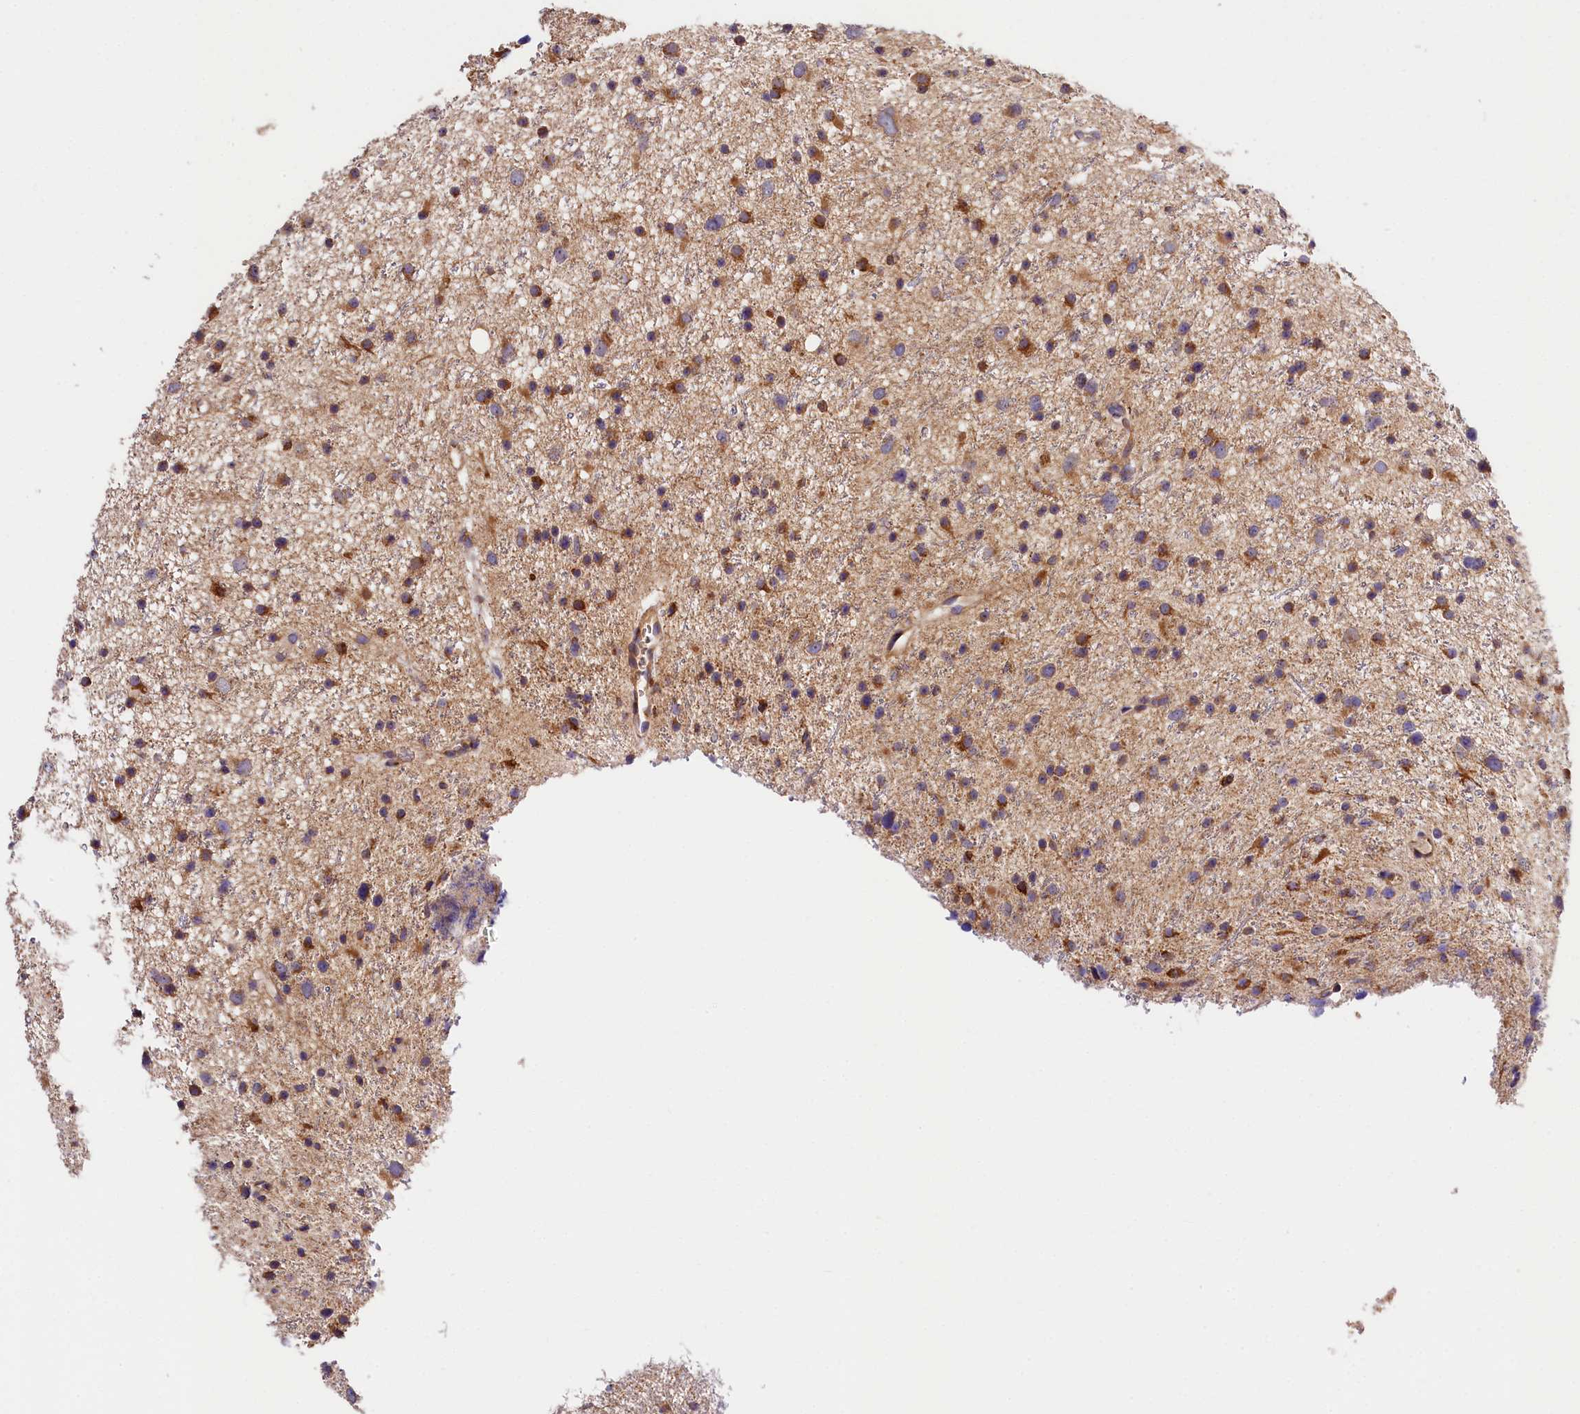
{"staining": {"intensity": "moderate", "quantity": ">75%", "location": "cytoplasmic/membranous"}, "tissue": "glioma", "cell_type": "Tumor cells", "image_type": "cancer", "snomed": [{"axis": "morphology", "description": "Glioma, malignant, Low grade"}, {"axis": "topography", "description": "Cerebral cortex"}], "caption": "Low-grade glioma (malignant) stained with a protein marker reveals moderate staining in tumor cells.", "gene": "KPTN", "patient": {"sex": "female", "age": 39}}